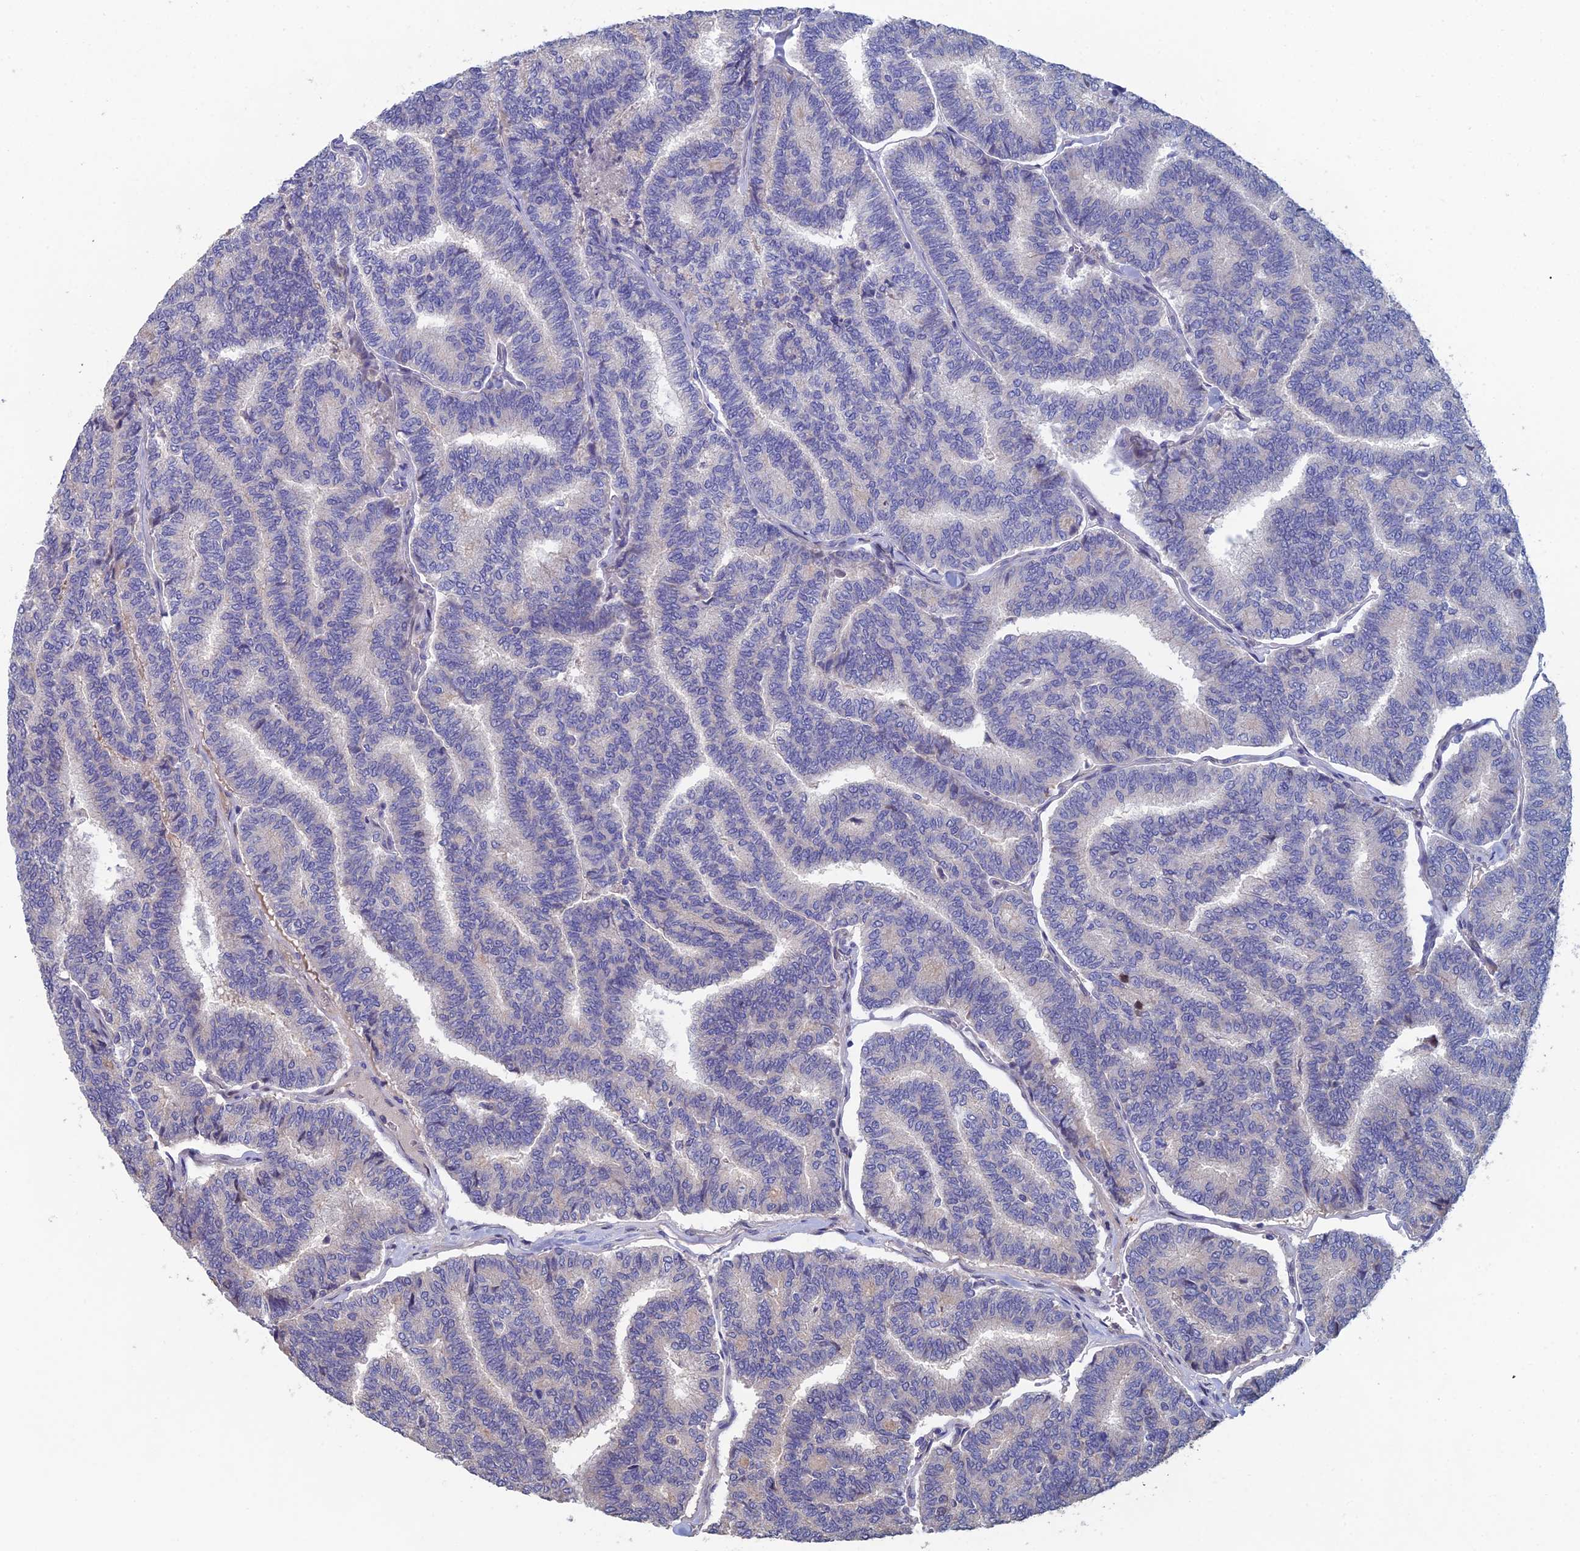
{"staining": {"intensity": "negative", "quantity": "none", "location": "none"}, "tissue": "thyroid cancer", "cell_type": "Tumor cells", "image_type": "cancer", "snomed": [{"axis": "morphology", "description": "Papillary adenocarcinoma, NOS"}, {"axis": "topography", "description": "Thyroid gland"}], "caption": "This is a micrograph of IHC staining of thyroid cancer (papillary adenocarcinoma), which shows no positivity in tumor cells.", "gene": "USP37", "patient": {"sex": "female", "age": 35}}